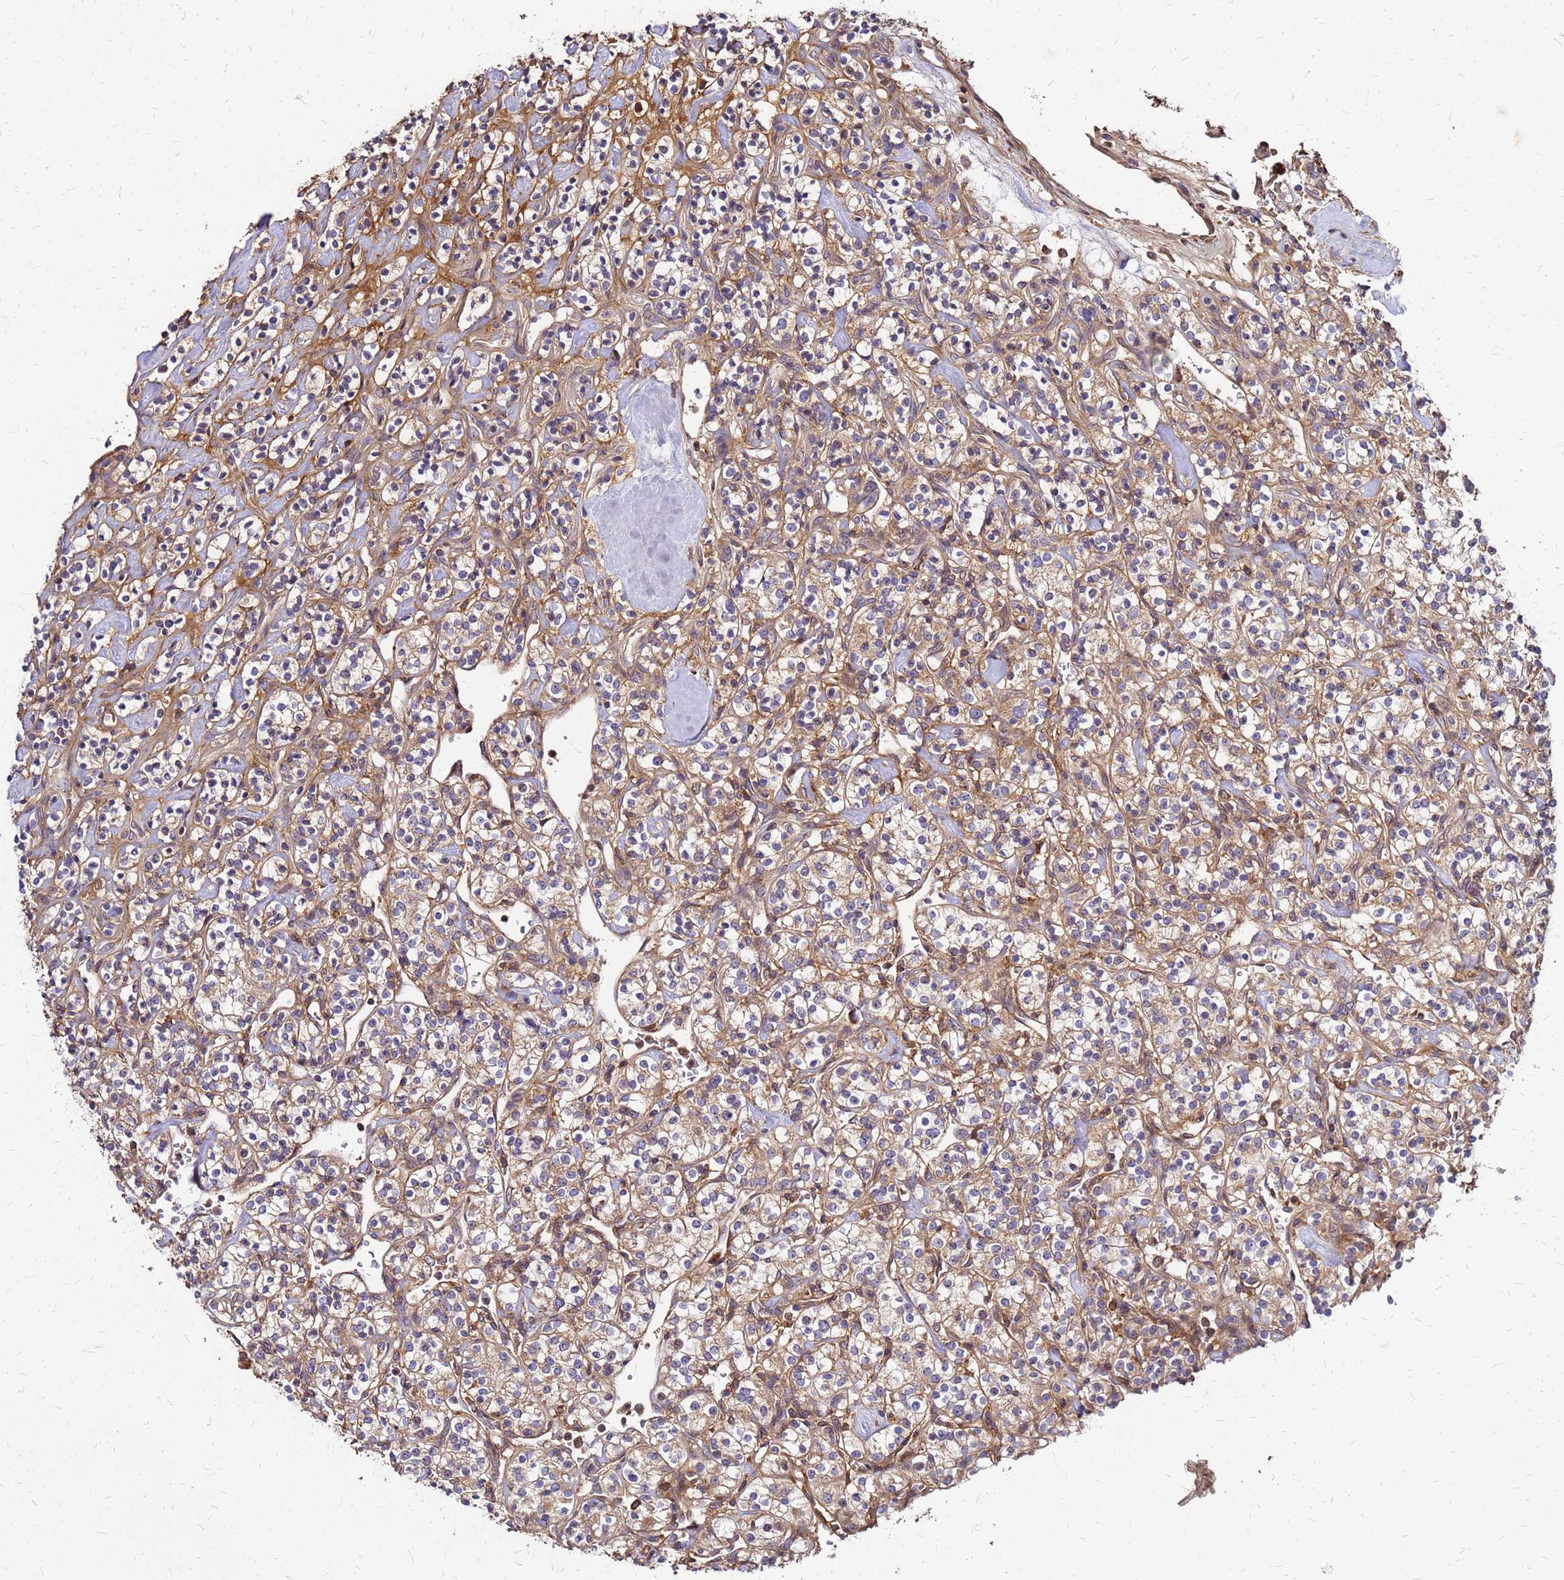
{"staining": {"intensity": "moderate", "quantity": ">75%", "location": "cytoplasmic/membranous"}, "tissue": "renal cancer", "cell_type": "Tumor cells", "image_type": "cancer", "snomed": [{"axis": "morphology", "description": "Adenocarcinoma, NOS"}, {"axis": "topography", "description": "Kidney"}], "caption": "High-power microscopy captured an IHC micrograph of renal cancer, revealing moderate cytoplasmic/membranous staining in about >75% of tumor cells.", "gene": "CYBC1", "patient": {"sex": "male", "age": 77}}